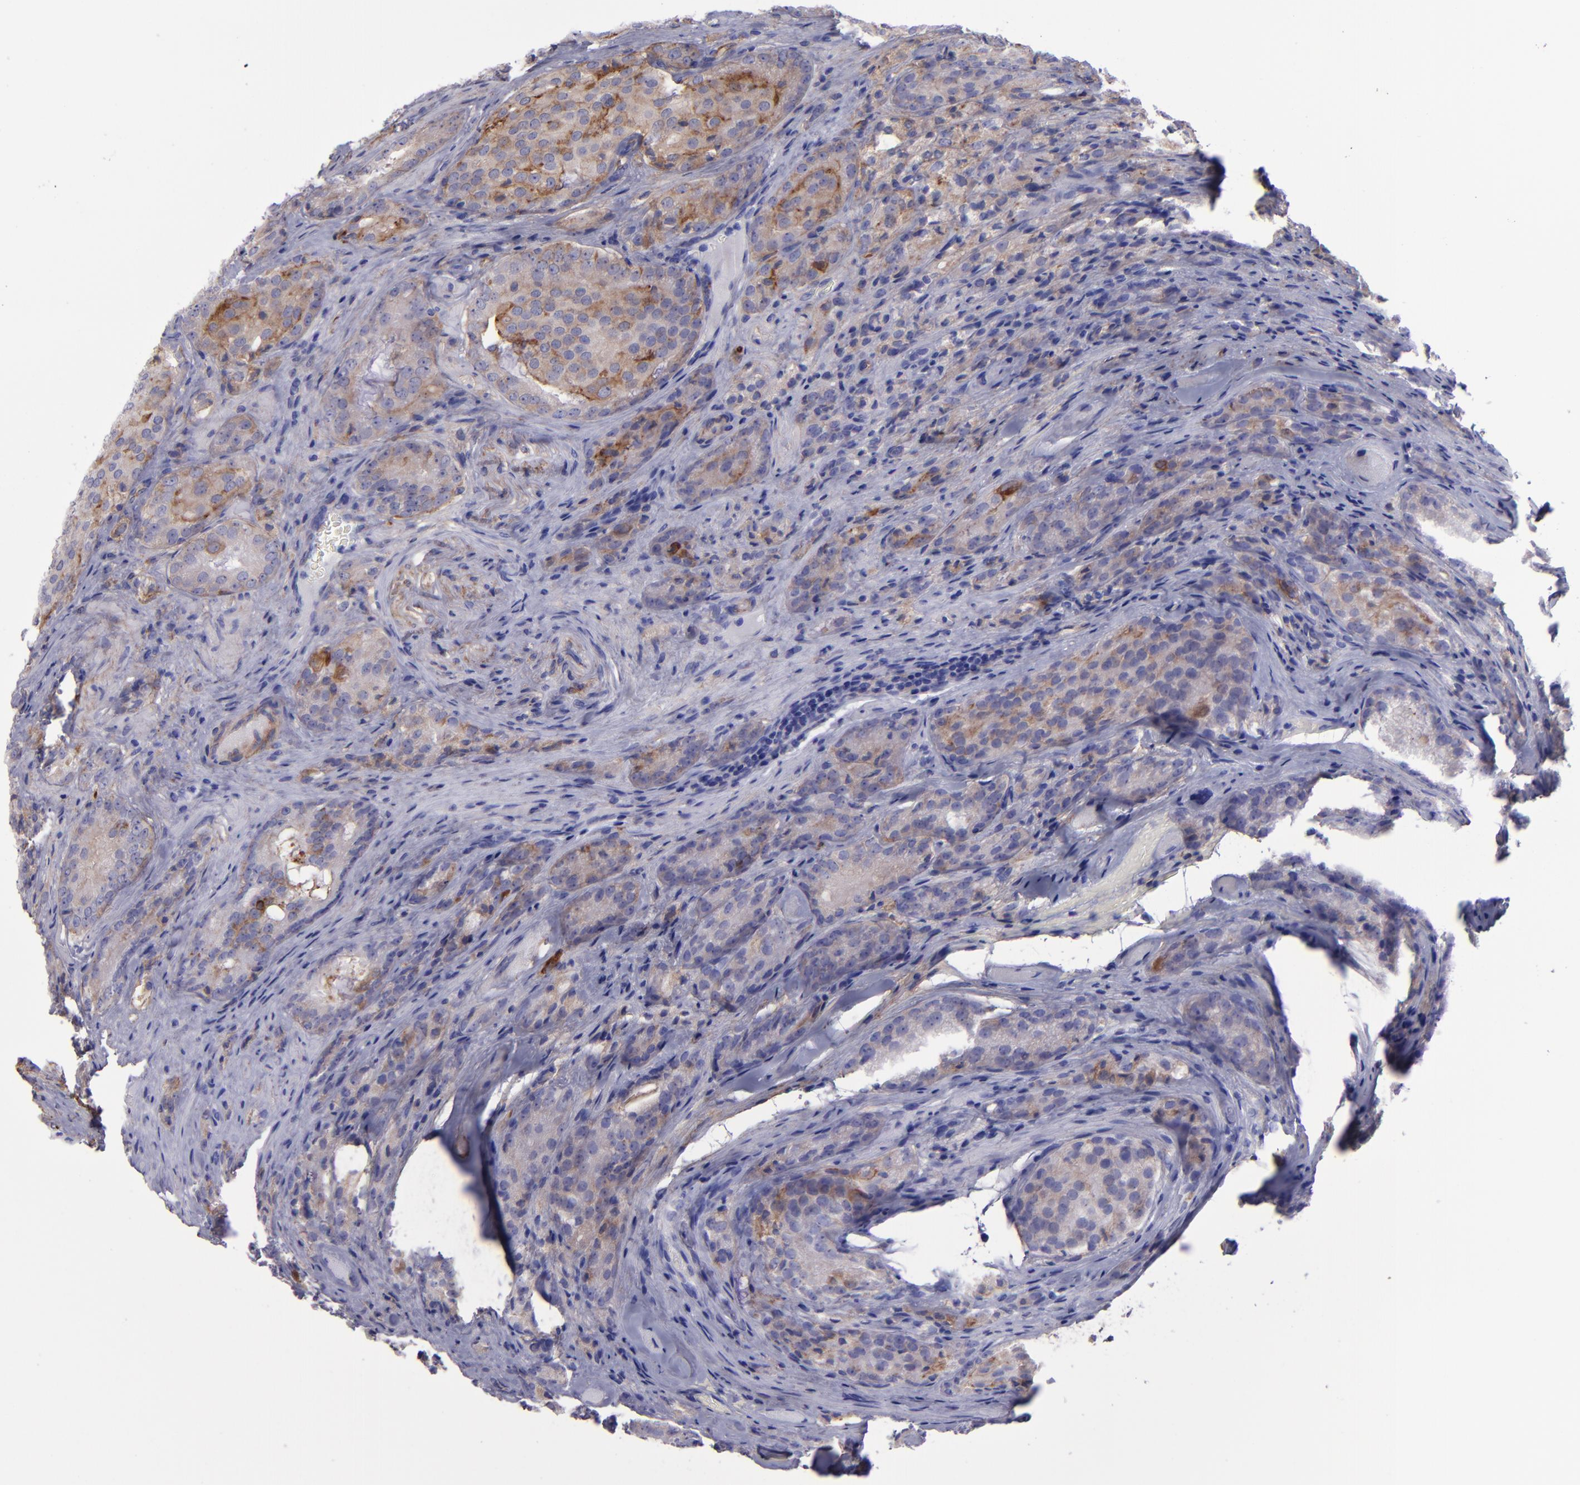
{"staining": {"intensity": "moderate", "quantity": "<25%", "location": "cytoplasmic/membranous"}, "tissue": "prostate cancer", "cell_type": "Tumor cells", "image_type": "cancer", "snomed": [{"axis": "morphology", "description": "Adenocarcinoma, Medium grade"}, {"axis": "topography", "description": "Prostate"}], "caption": "A micrograph of prostate medium-grade adenocarcinoma stained for a protein exhibits moderate cytoplasmic/membranous brown staining in tumor cells. Using DAB (brown) and hematoxylin (blue) stains, captured at high magnification using brightfield microscopy.", "gene": "ITGAV", "patient": {"sex": "male", "age": 60}}